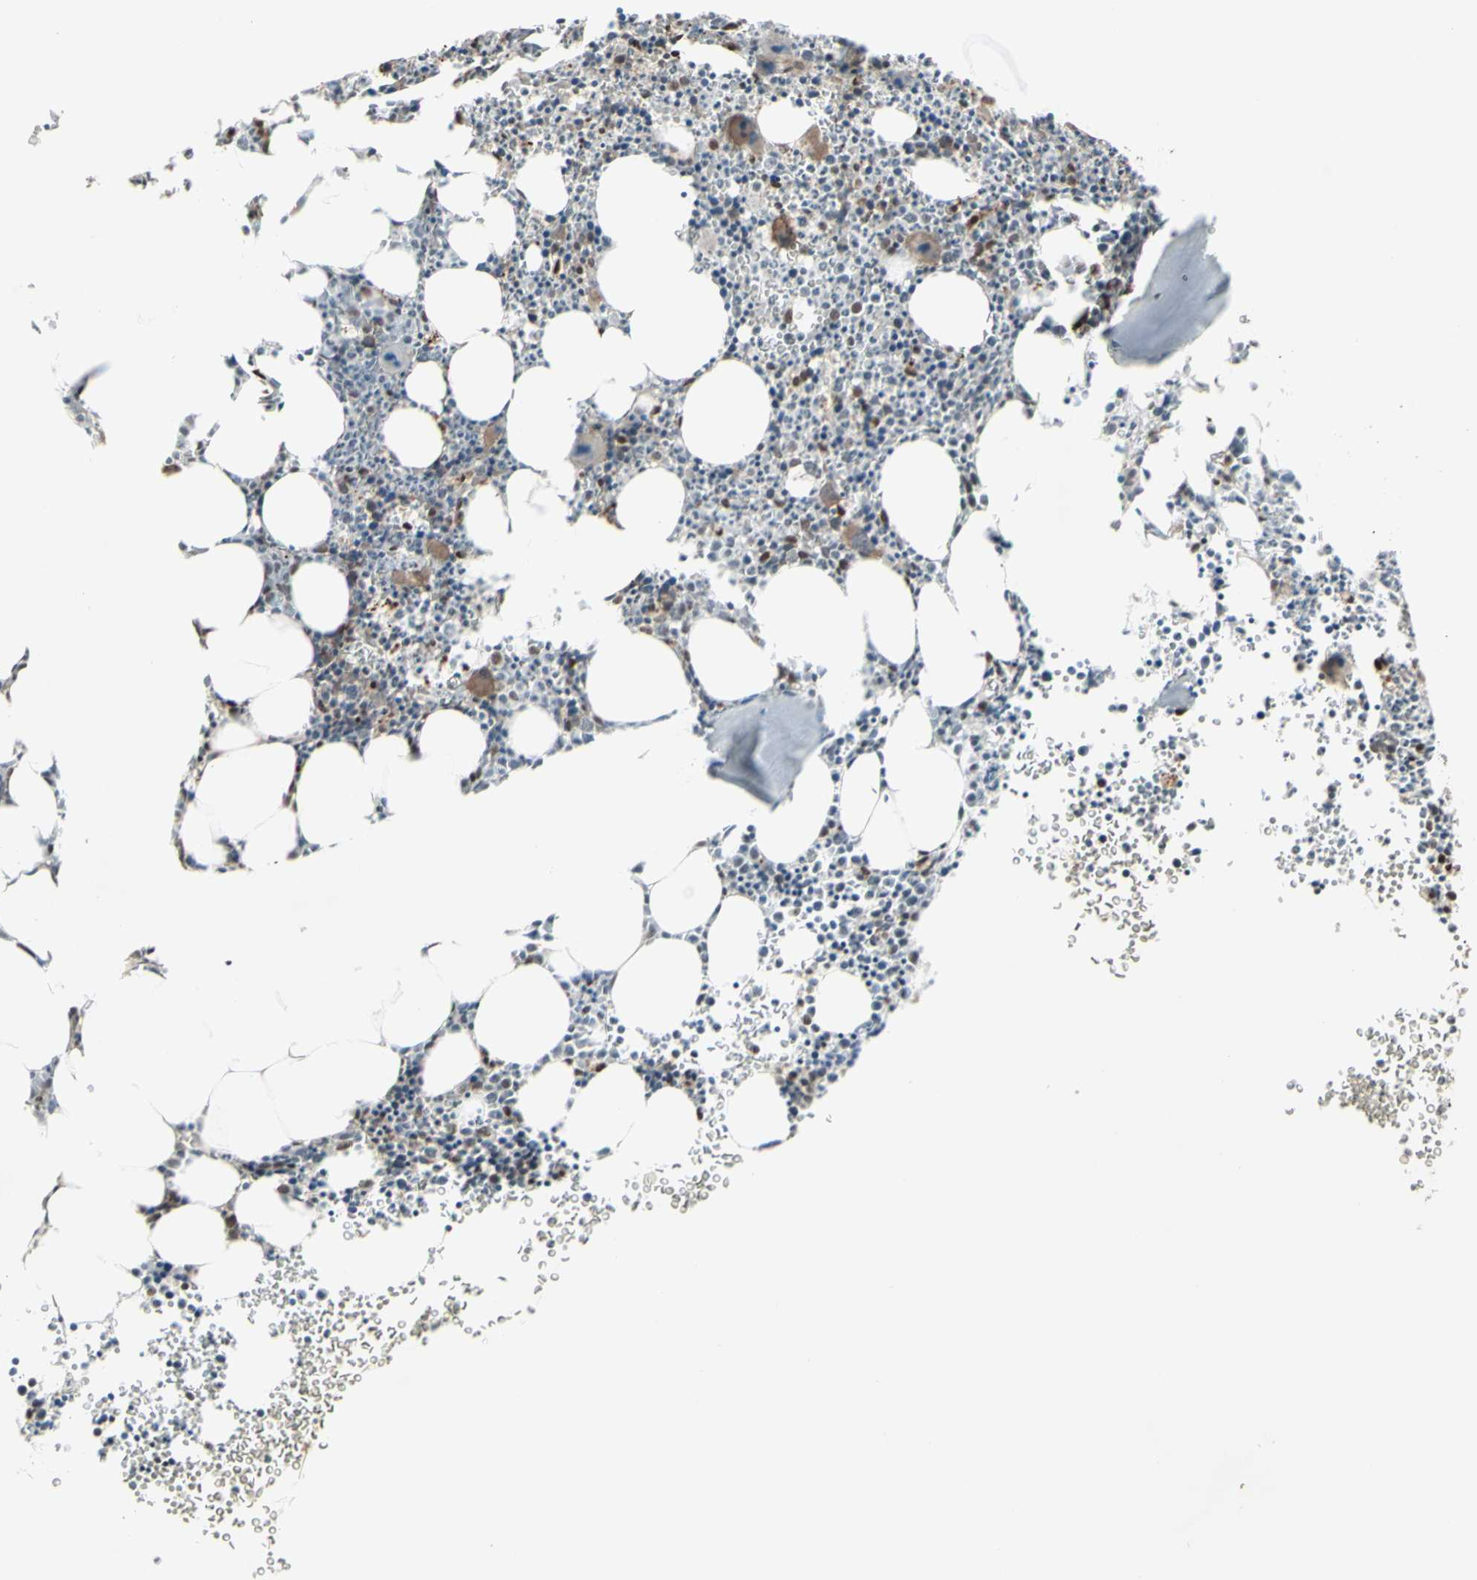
{"staining": {"intensity": "strong", "quantity": "25%-75%", "location": "cytoplasmic/membranous,nuclear"}, "tissue": "bone marrow", "cell_type": "Hematopoietic cells", "image_type": "normal", "snomed": [{"axis": "morphology", "description": "Normal tissue, NOS"}, {"axis": "morphology", "description": "Inflammation, NOS"}, {"axis": "topography", "description": "Bone marrow"}], "caption": "Approximately 25%-75% of hematopoietic cells in unremarkable human bone marrow exhibit strong cytoplasmic/membranous,nuclear protein positivity as visualized by brown immunohistochemical staining.", "gene": "CBX1", "patient": {"sex": "female", "age": 61}}